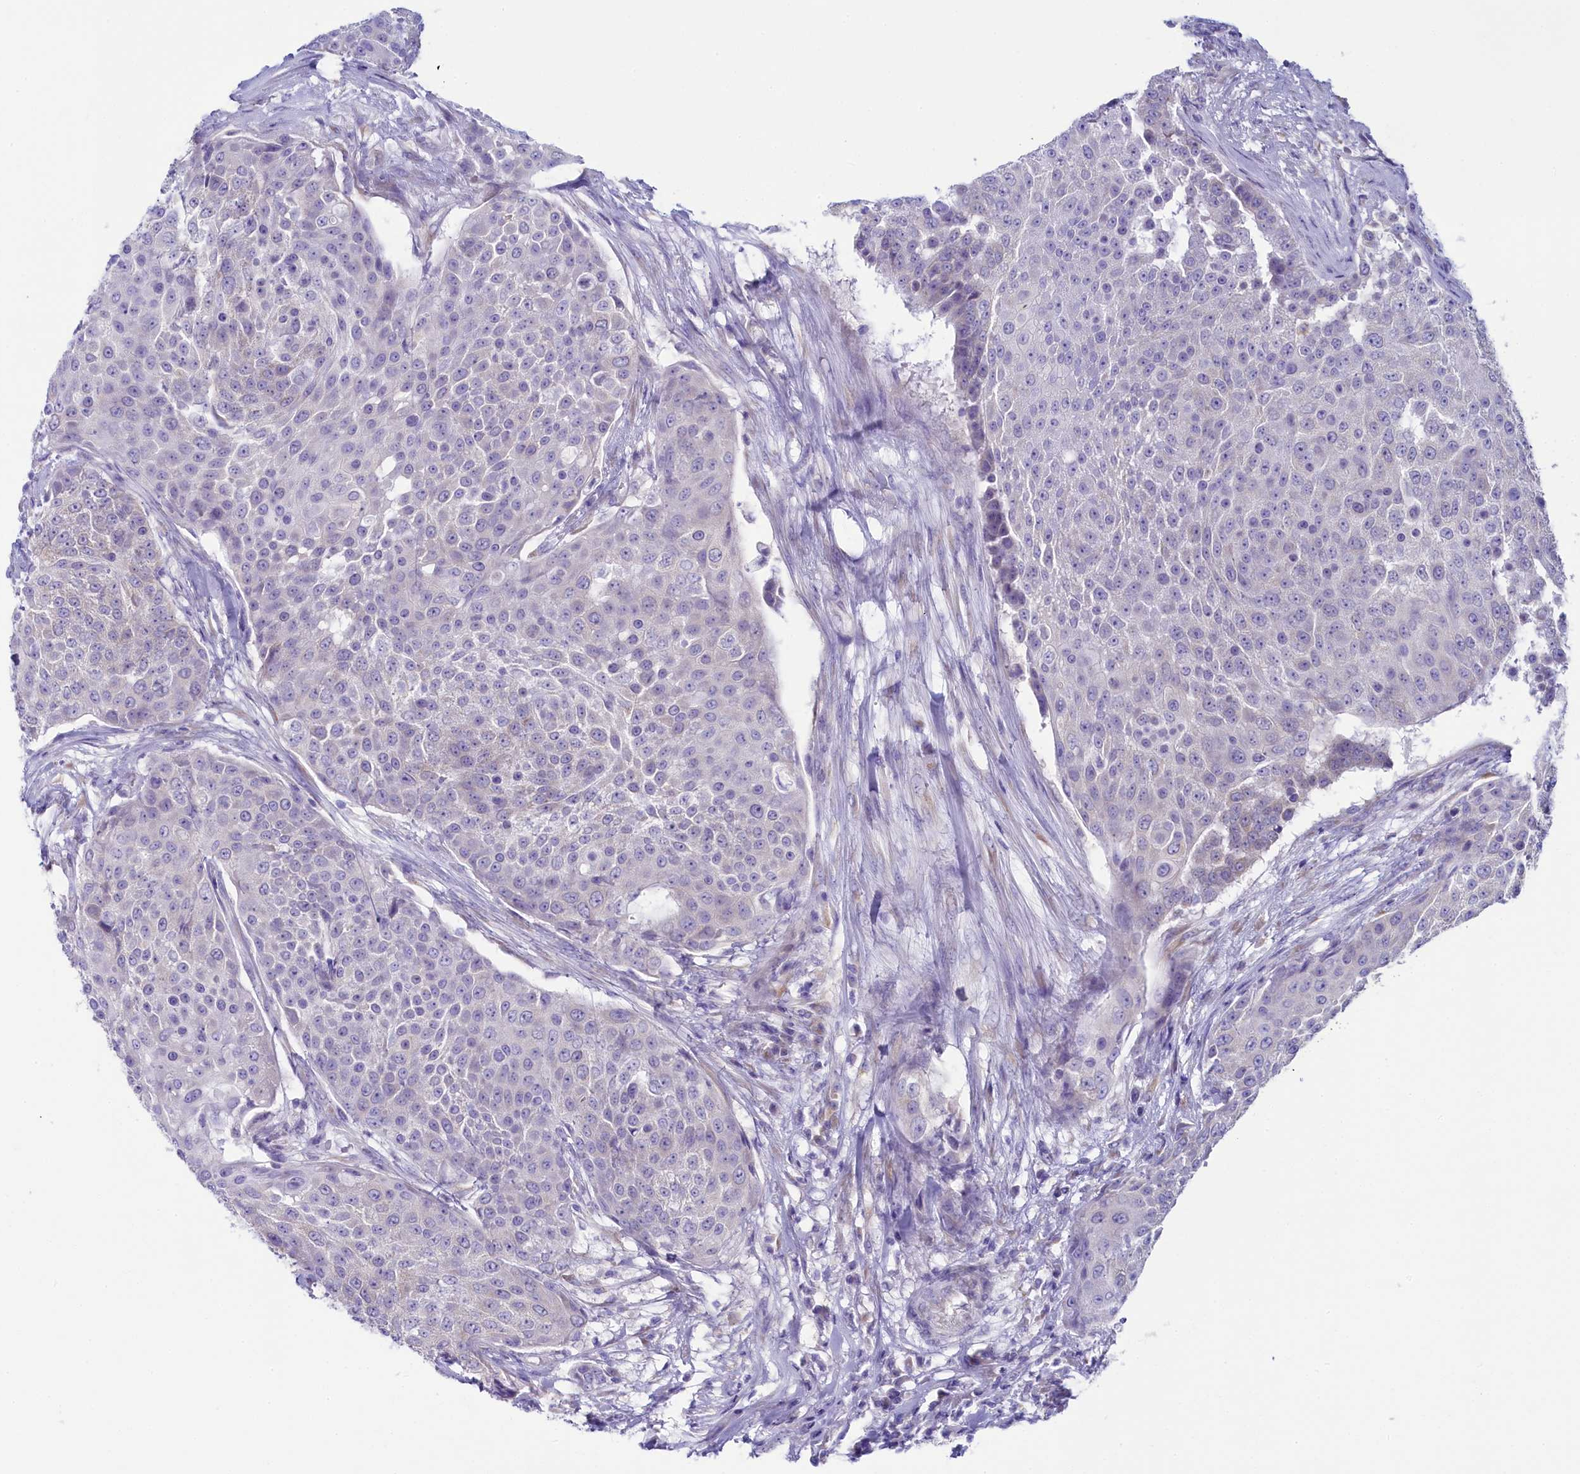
{"staining": {"intensity": "negative", "quantity": "none", "location": "none"}, "tissue": "urothelial cancer", "cell_type": "Tumor cells", "image_type": "cancer", "snomed": [{"axis": "morphology", "description": "Urothelial carcinoma, High grade"}, {"axis": "topography", "description": "Urinary bladder"}], "caption": "Immunohistochemistry (IHC) of high-grade urothelial carcinoma exhibits no positivity in tumor cells. The staining is performed using DAB brown chromogen with nuclei counter-stained in using hematoxylin.", "gene": "SKA3", "patient": {"sex": "female", "age": 63}}